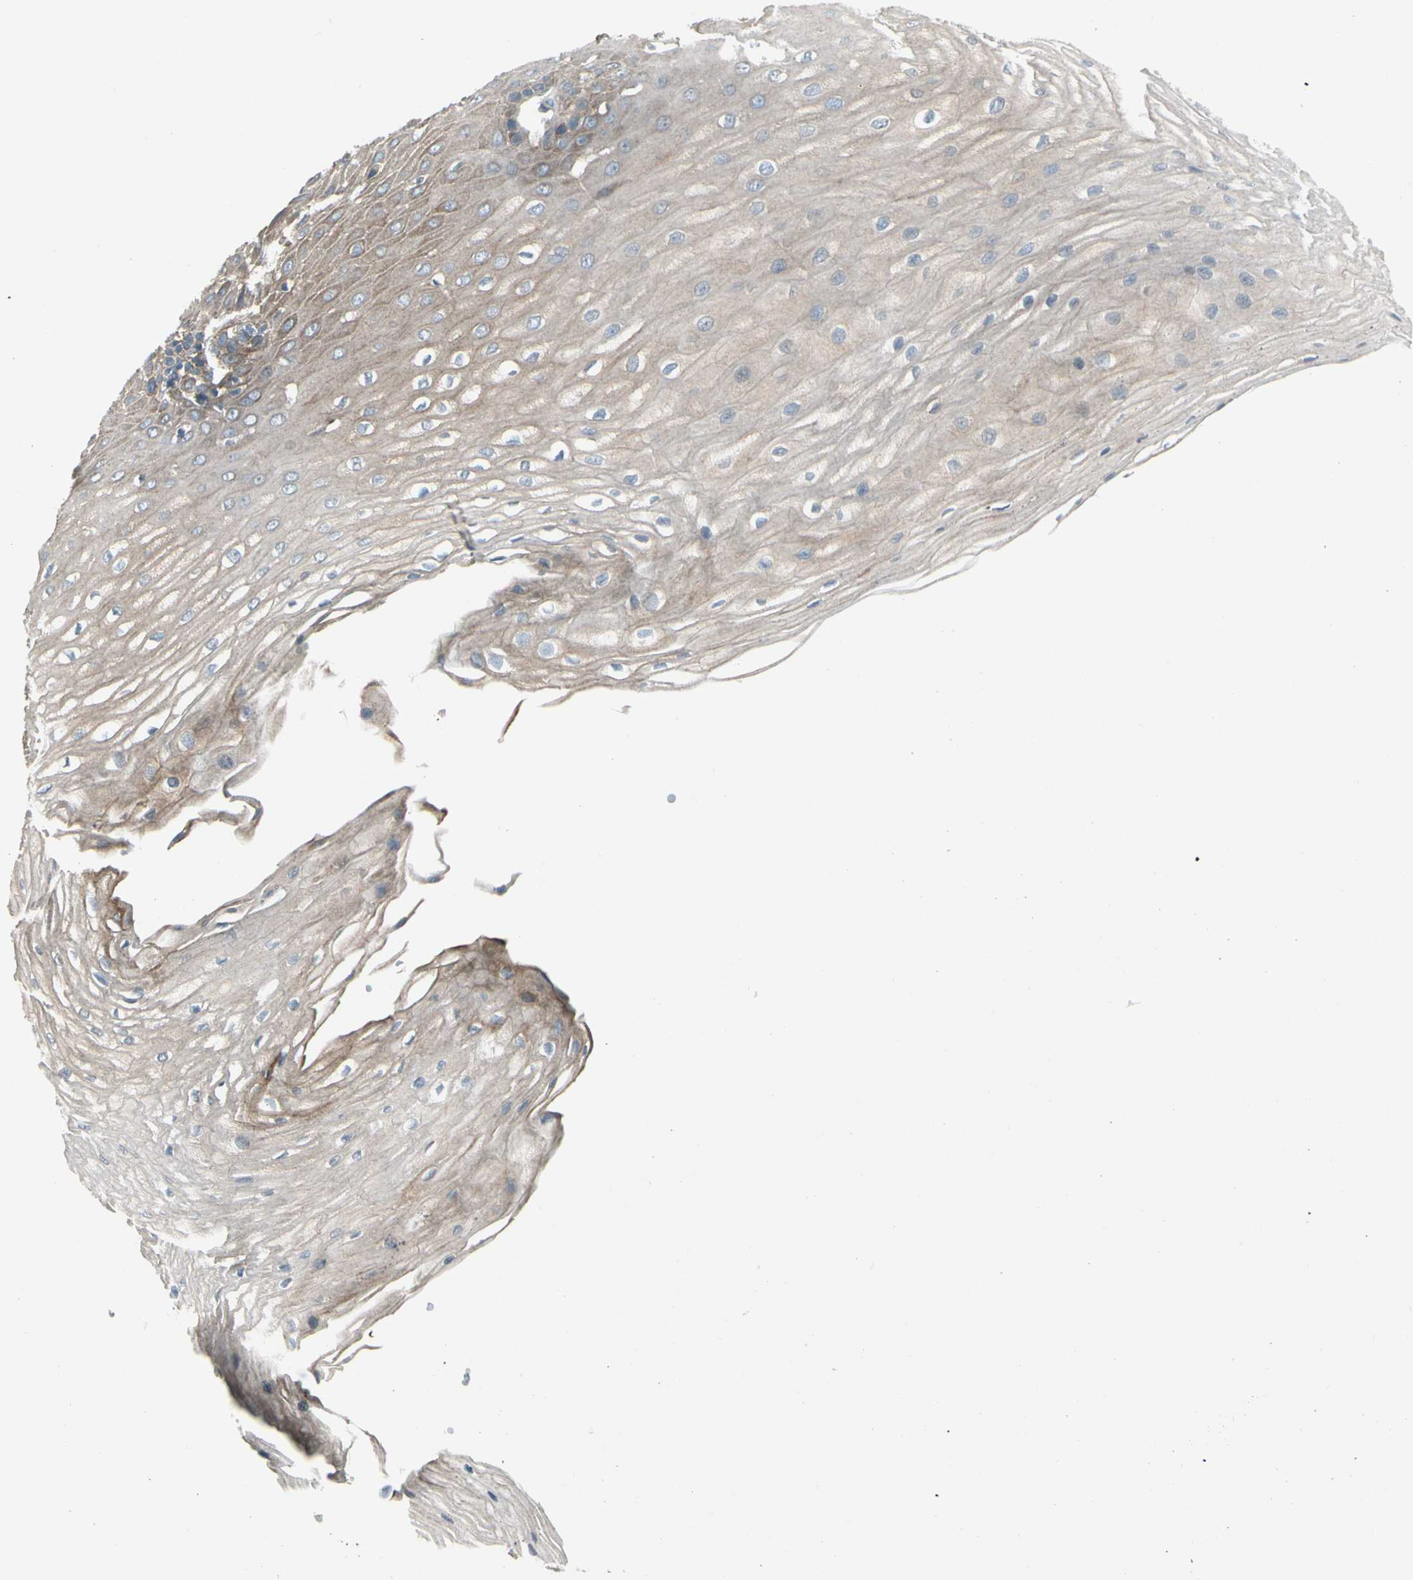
{"staining": {"intensity": "moderate", "quantity": "25%-75%", "location": "cytoplasmic/membranous"}, "tissue": "esophagus", "cell_type": "Squamous epithelial cells", "image_type": "normal", "snomed": [{"axis": "morphology", "description": "Normal tissue, NOS"}, {"axis": "morphology", "description": "Squamous cell carcinoma, NOS"}, {"axis": "topography", "description": "Esophagus"}], "caption": "This photomicrograph exhibits IHC staining of benign human esophagus, with medium moderate cytoplasmic/membranous expression in approximately 25%-75% of squamous epithelial cells.", "gene": "PANK2", "patient": {"sex": "male", "age": 65}}